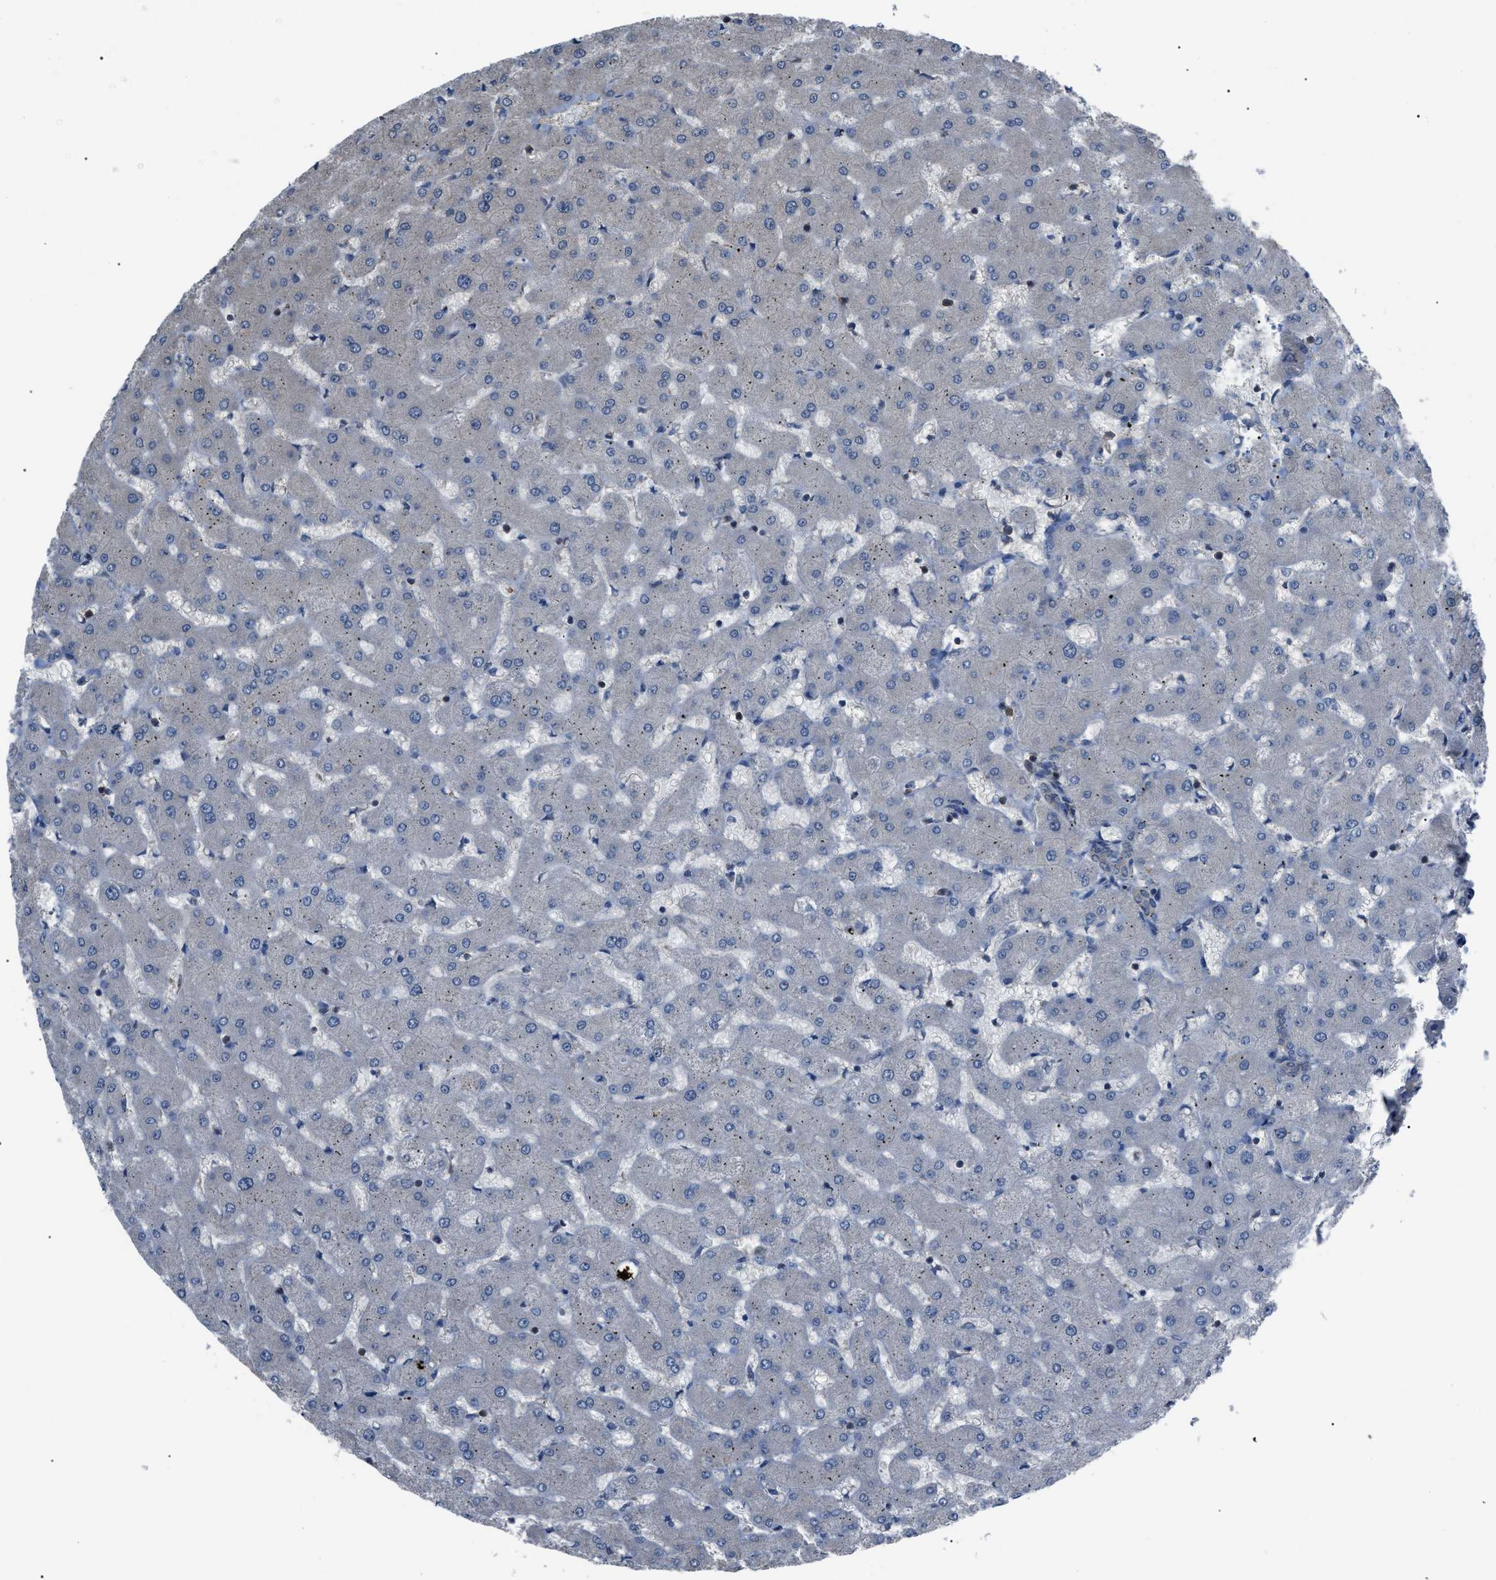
{"staining": {"intensity": "weak", "quantity": "<25%", "location": "cytoplasmic/membranous"}, "tissue": "liver", "cell_type": "Cholangiocytes", "image_type": "normal", "snomed": [{"axis": "morphology", "description": "Normal tissue, NOS"}, {"axis": "topography", "description": "Liver"}], "caption": "High magnification brightfield microscopy of unremarkable liver stained with DAB (3,3'-diaminobenzidine) (brown) and counterstained with hematoxylin (blue): cholangiocytes show no significant positivity. (DAB (3,3'-diaminobenzidine) IHC with hematoxylin counter stain).", "gene": "PDCD5", "patient": {"sex": "female", "age": 63}}